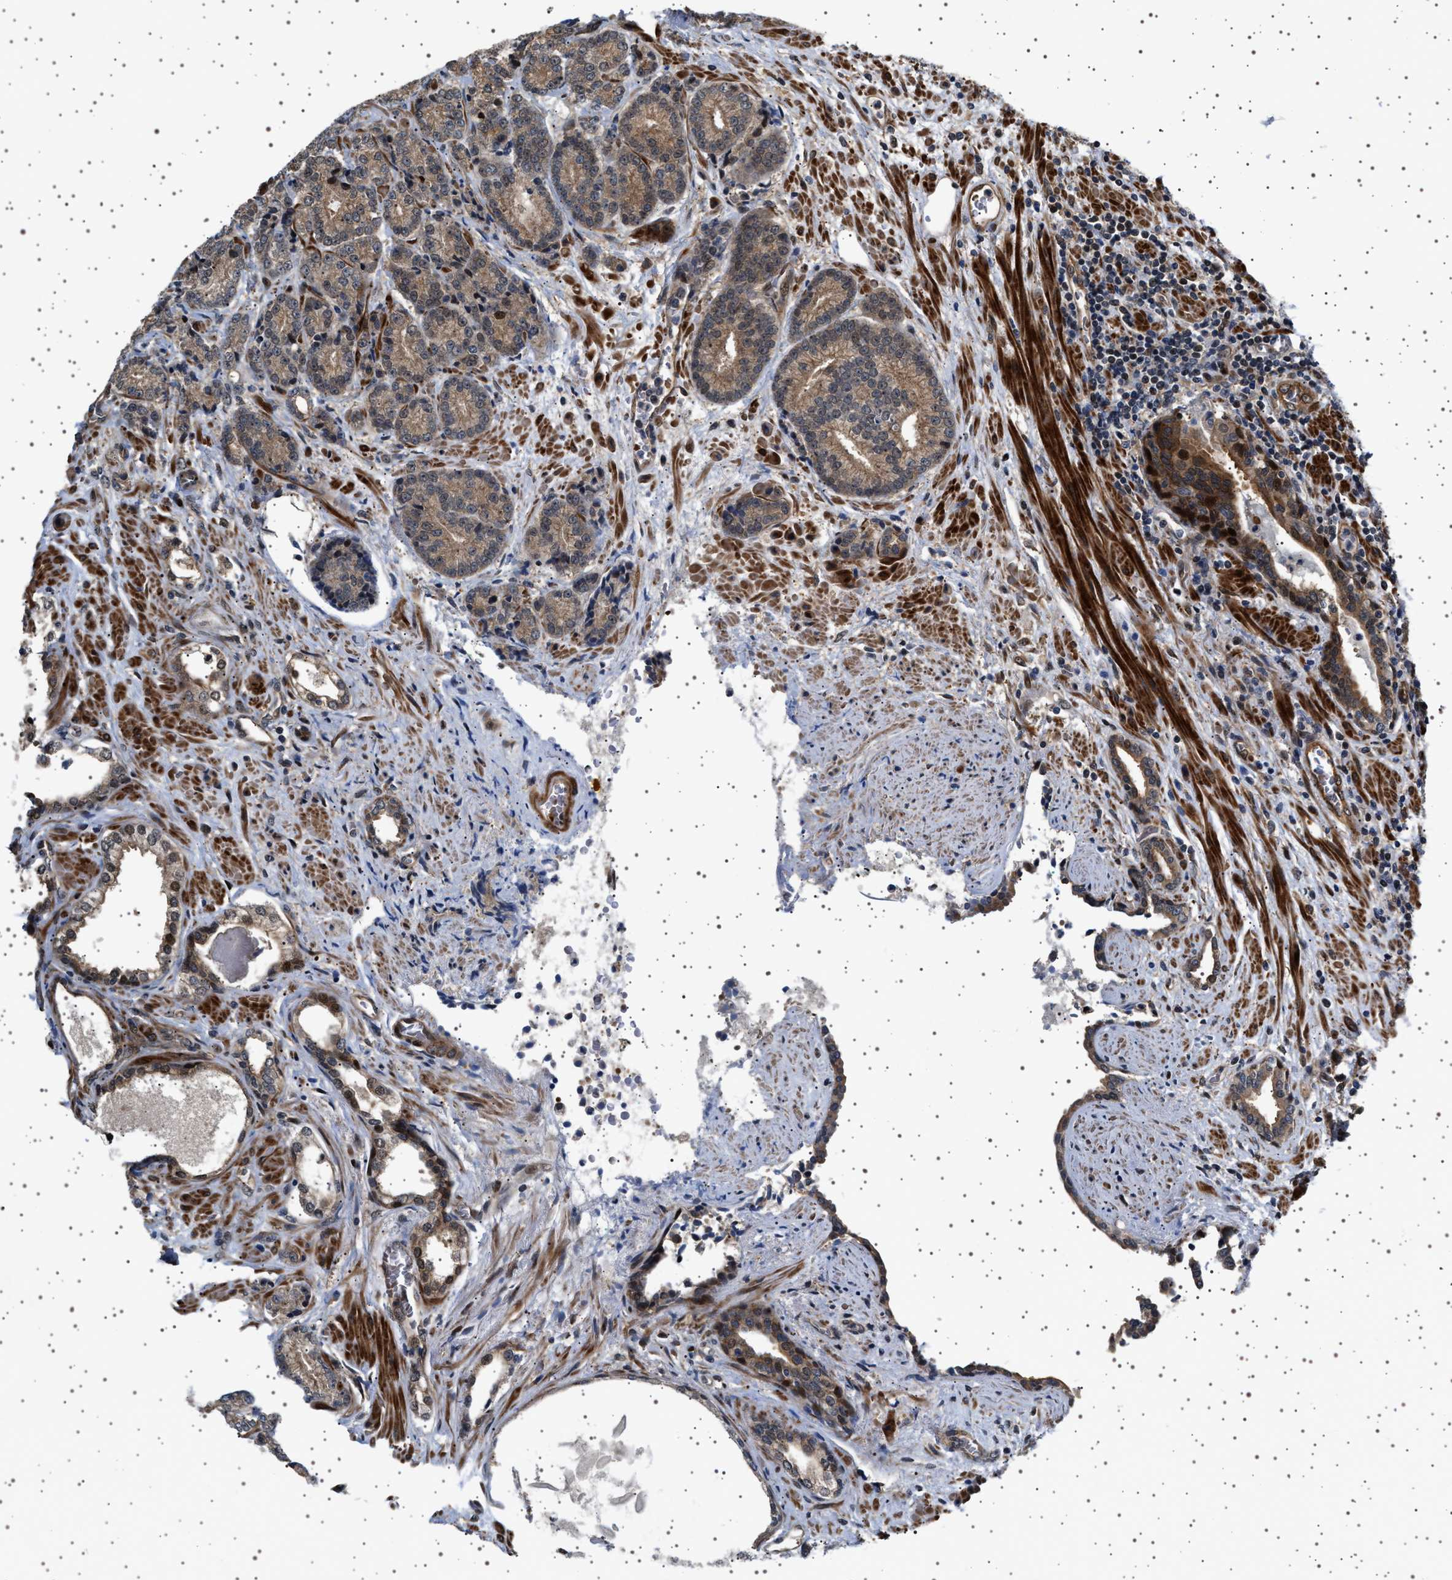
{"staining": {"intensity": "weak", "quantity": ">75%", "location": "cytoplasmic/membranous"}, "tissue": "prostate cancer", "cell_type": "Tumor cells", "image_type": "cancer", "snomed": [{"axis": "morphology", "description": "Adenocarcinoma, High grade"}, {"axis": "topography", "description": "Prostate"}], "caption": "Prostate cancer tissue displays weak cytoplasmic/membranous staining in approximately >75% of tumor cells Ihc stains the protein of interest in brown and the nuclei are stained blue.", "gene": "BAG3", "patient": {"sex": "male", "age": 61}}